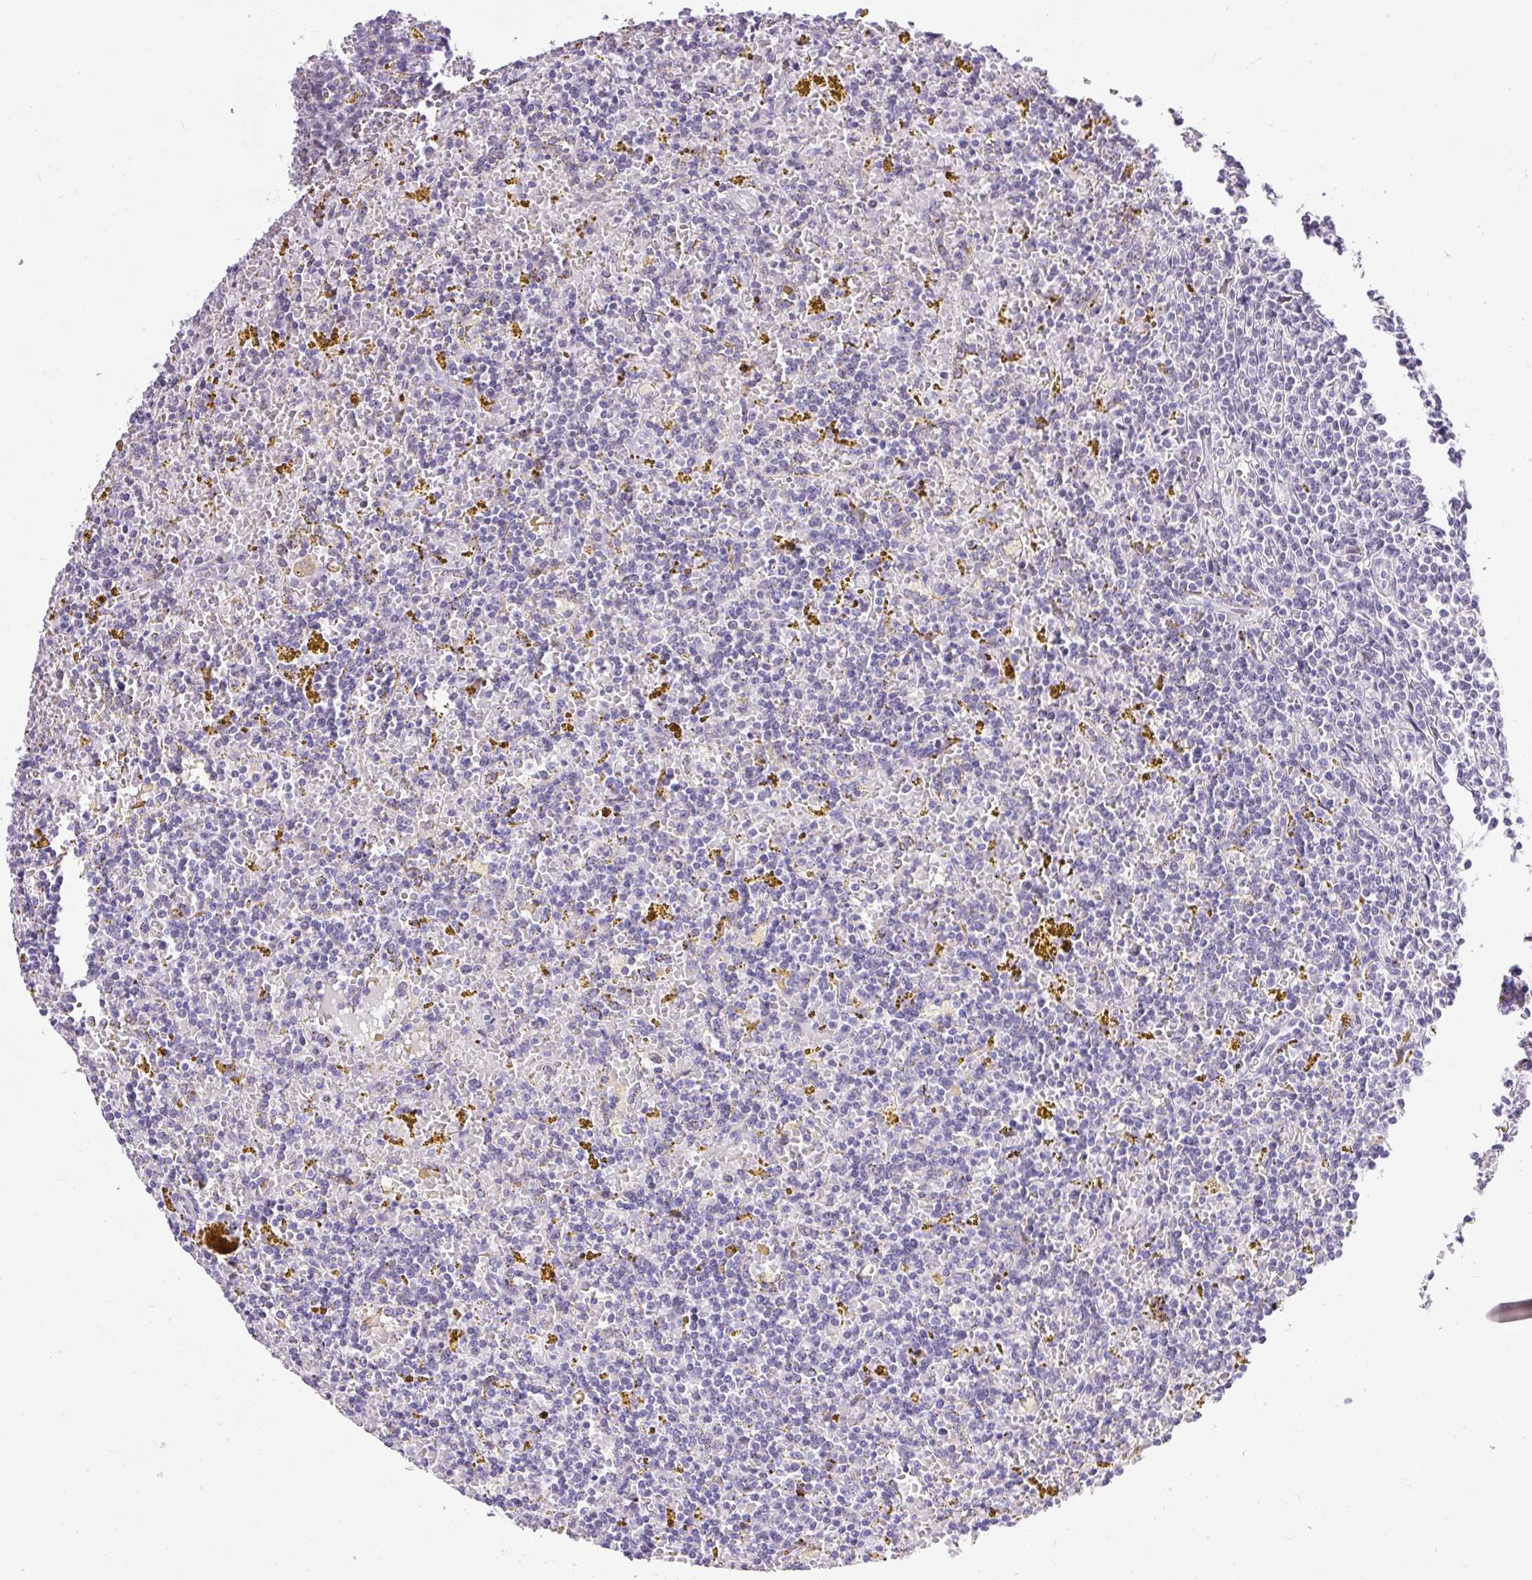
{"staining": {"intensity": "negative", "quantity": "none", "location": "none"}, "tissue": "lymphoma", "cell_type": "Tumor cells", "image_type": "cancer", "snomed": [{"axis": "morphology", "description": "Malignant lymphoma, non-Hodgkin's type, Low grade"}, {"axis": "topography", "description": "Spleen"}, {"axis": "topography", "description": "Lymph node"}], "caption": "Tumor cells show no significant positivity in lymphoma.", "gene": "WNT10B", "patient": {"sex": "female", "age": 66}}